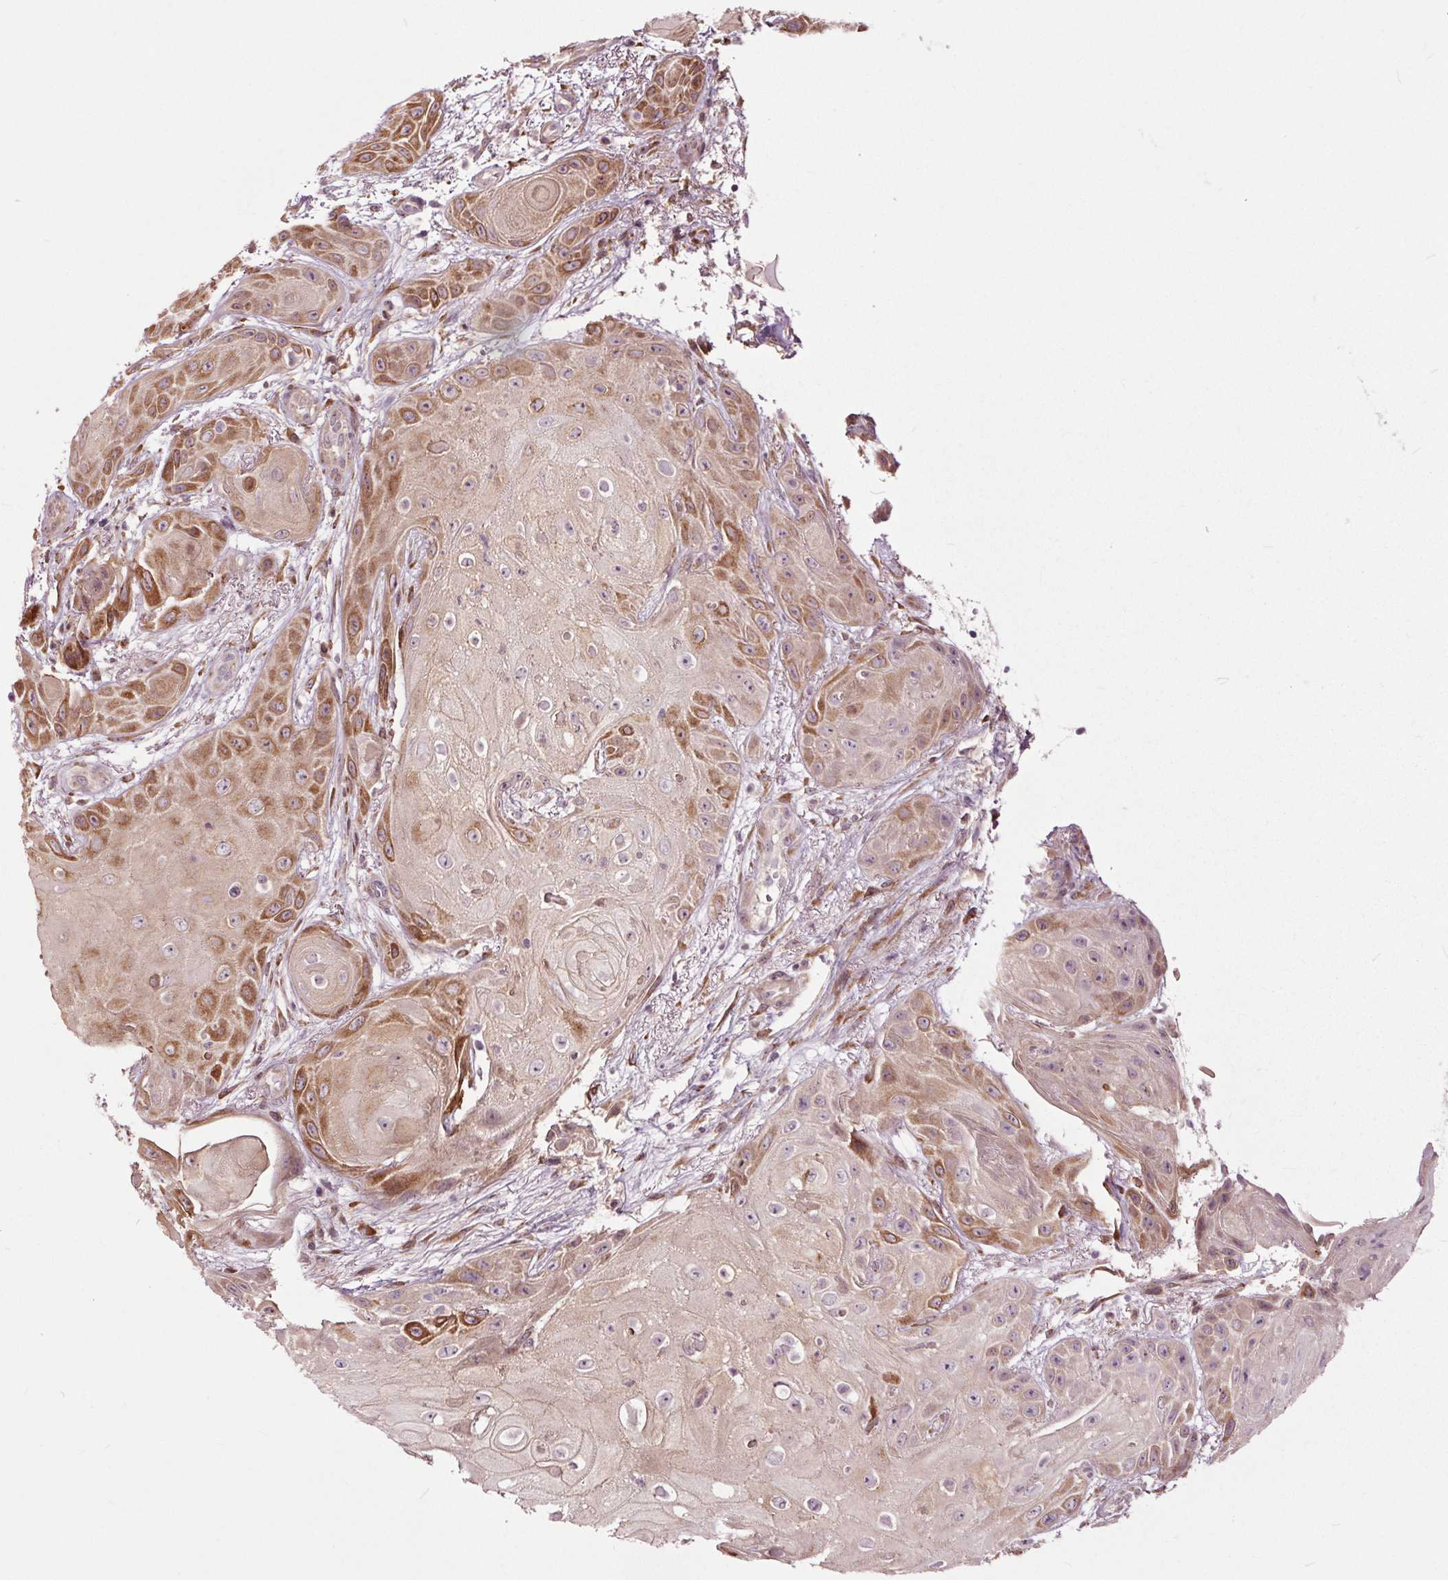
{"staining": {"intensity": "moderate", "quantity": "25%-75%", "location": "cytoplasmic/membranous"}, "tissue": "skin cancer", "cell_type": "Tumor cells", "image_type": "cancer", "snomed": [{"axis": "morphology", "description": "Squamous cell carcinoma, NOS"}, {"axis": "topography", "description": "Skin"}], "caption": "Tumor cells exhibit moderate cytoplasmic/membranous expression in approximately 25%-75% of cells in skin squamous cell carcinoma.", "gene": "HAUS5", "patient": {"sex": "male", "age": 62}}